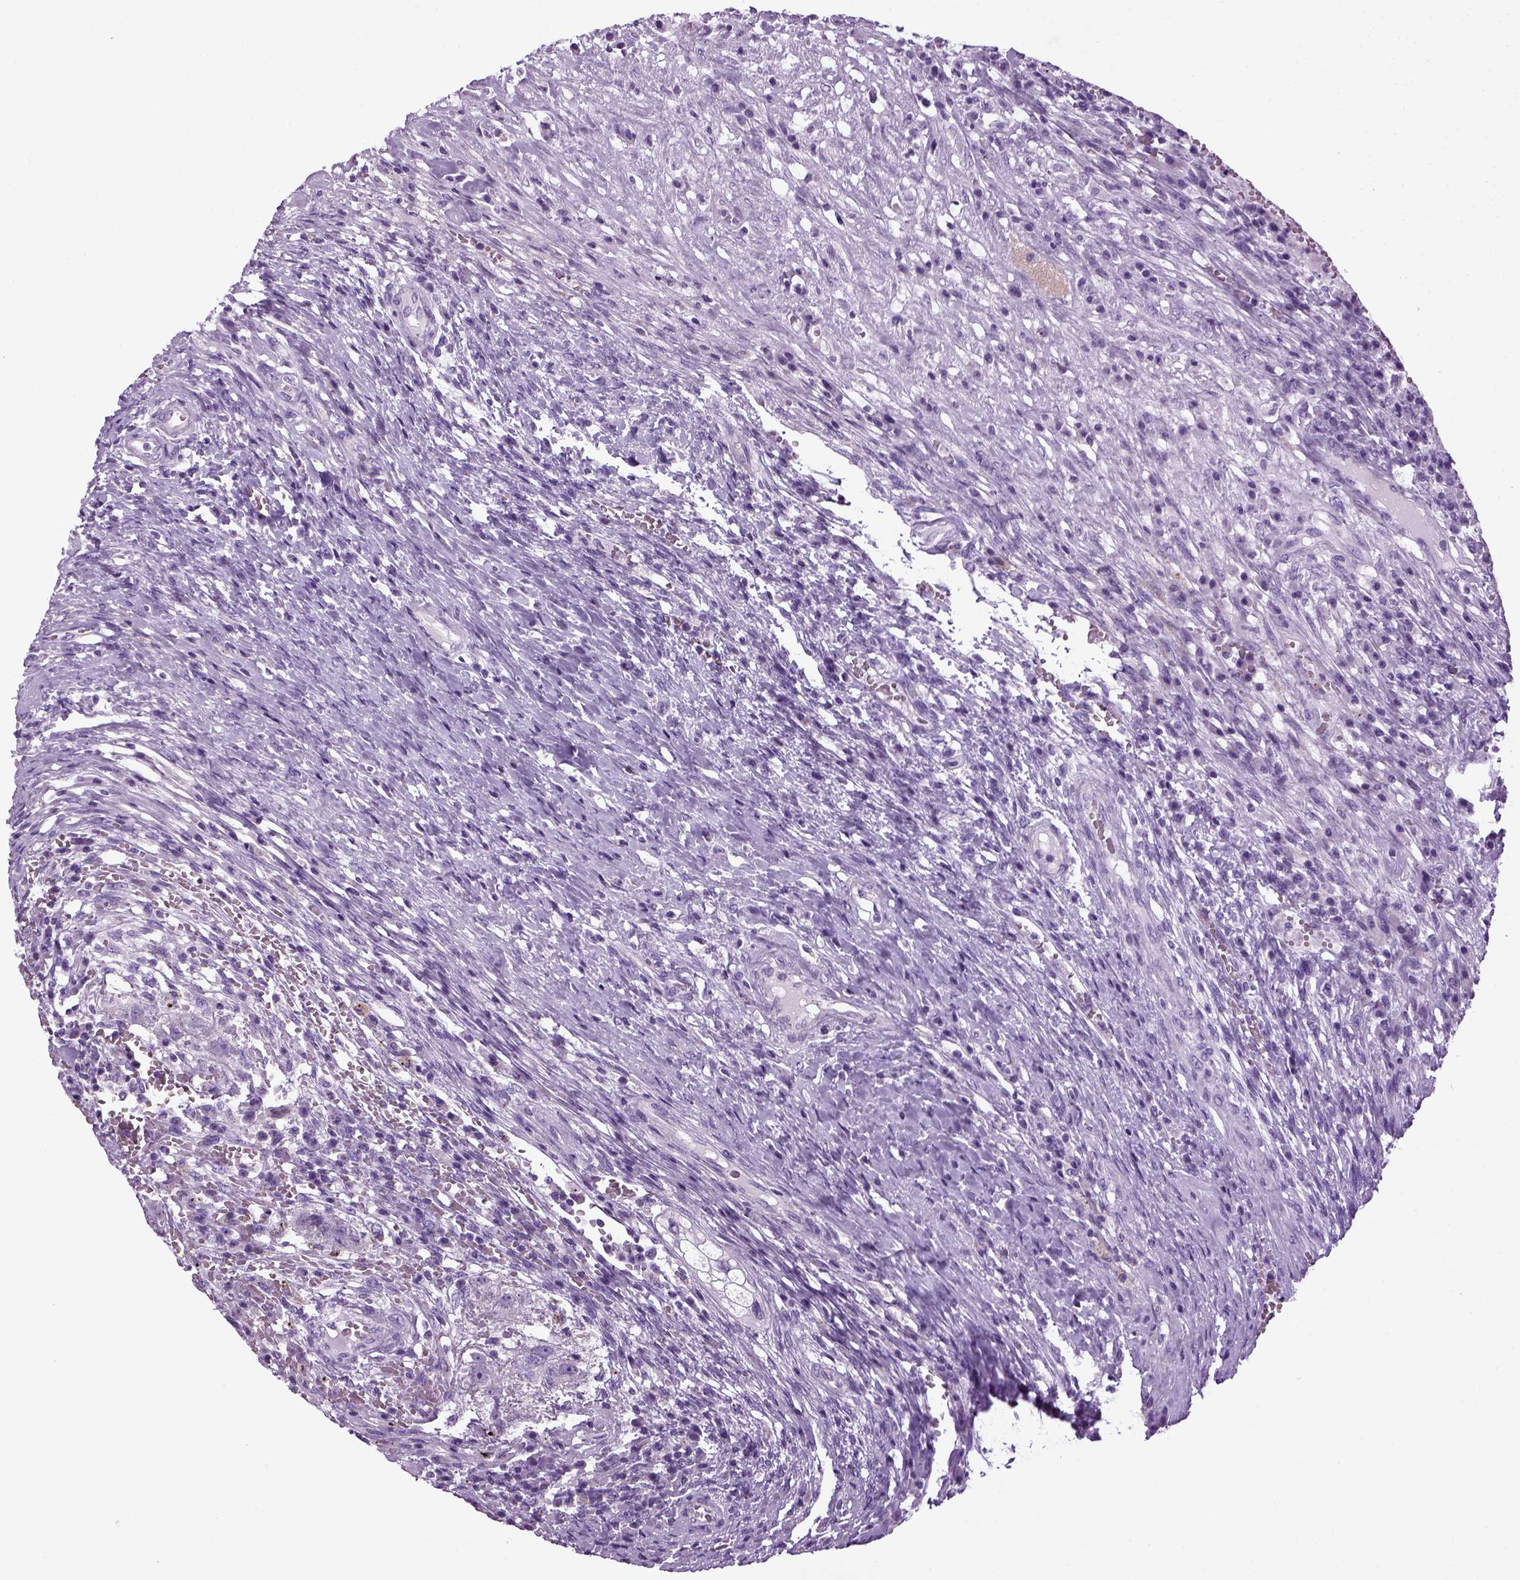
{"staining": {"intensity": "negative", "quantity": "none", "location": "none"}, "tissue": "testis cancer", "cell_type": "Tumor cells", "image_type": "cancer", "snomed": [{"axis": "morphology", "description": "Carcinoma, Embryonal, NOS"}, {"axis": "topography", "description": "Testis"}], "caption": "There is no significant staining in tumor cells of testis embryonal carcinoma.", "gene": "HMCN2", "patient": {"sex": "male", "age": 26}}